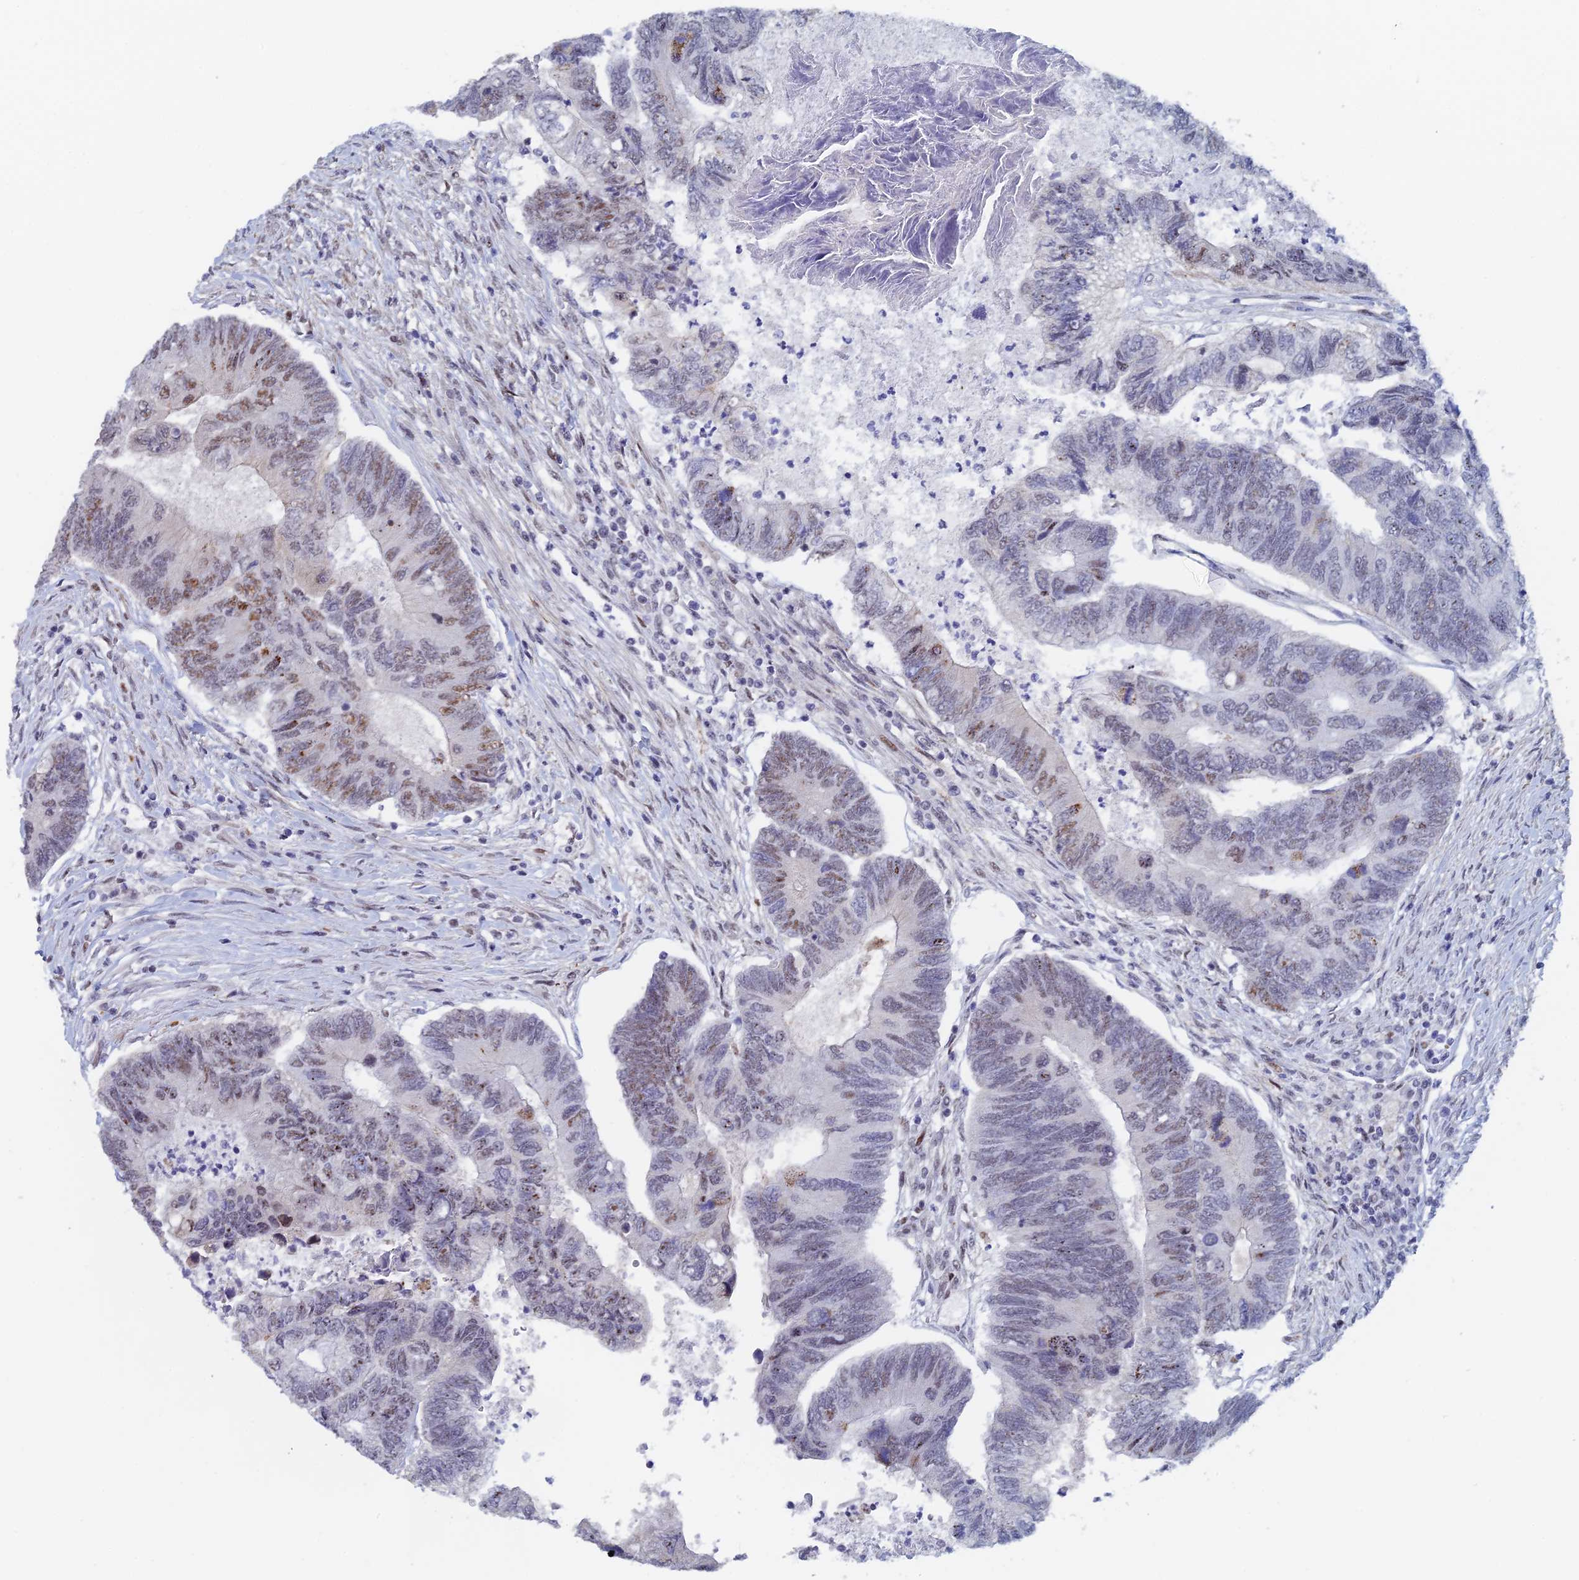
{"staining": {"intensity": "moderate", "quantity": "25%-75%", "location": "nuclear"}, "tissue": "colorectal cancer", "cell_type": "Tumor cells", "image_type": "cancer", "snomed": [{"axis": "morphology", "description": "Adenocarcinoma, NOS"}, {"axis": "topography", "description": "Colon"}], "caption": "Human adenocarcinoma (colorectal) stained with a protein marker shows moderate staining in tumor cells.", "gene": "GMNC", "patient": {"sex": "female", "age": 67}}